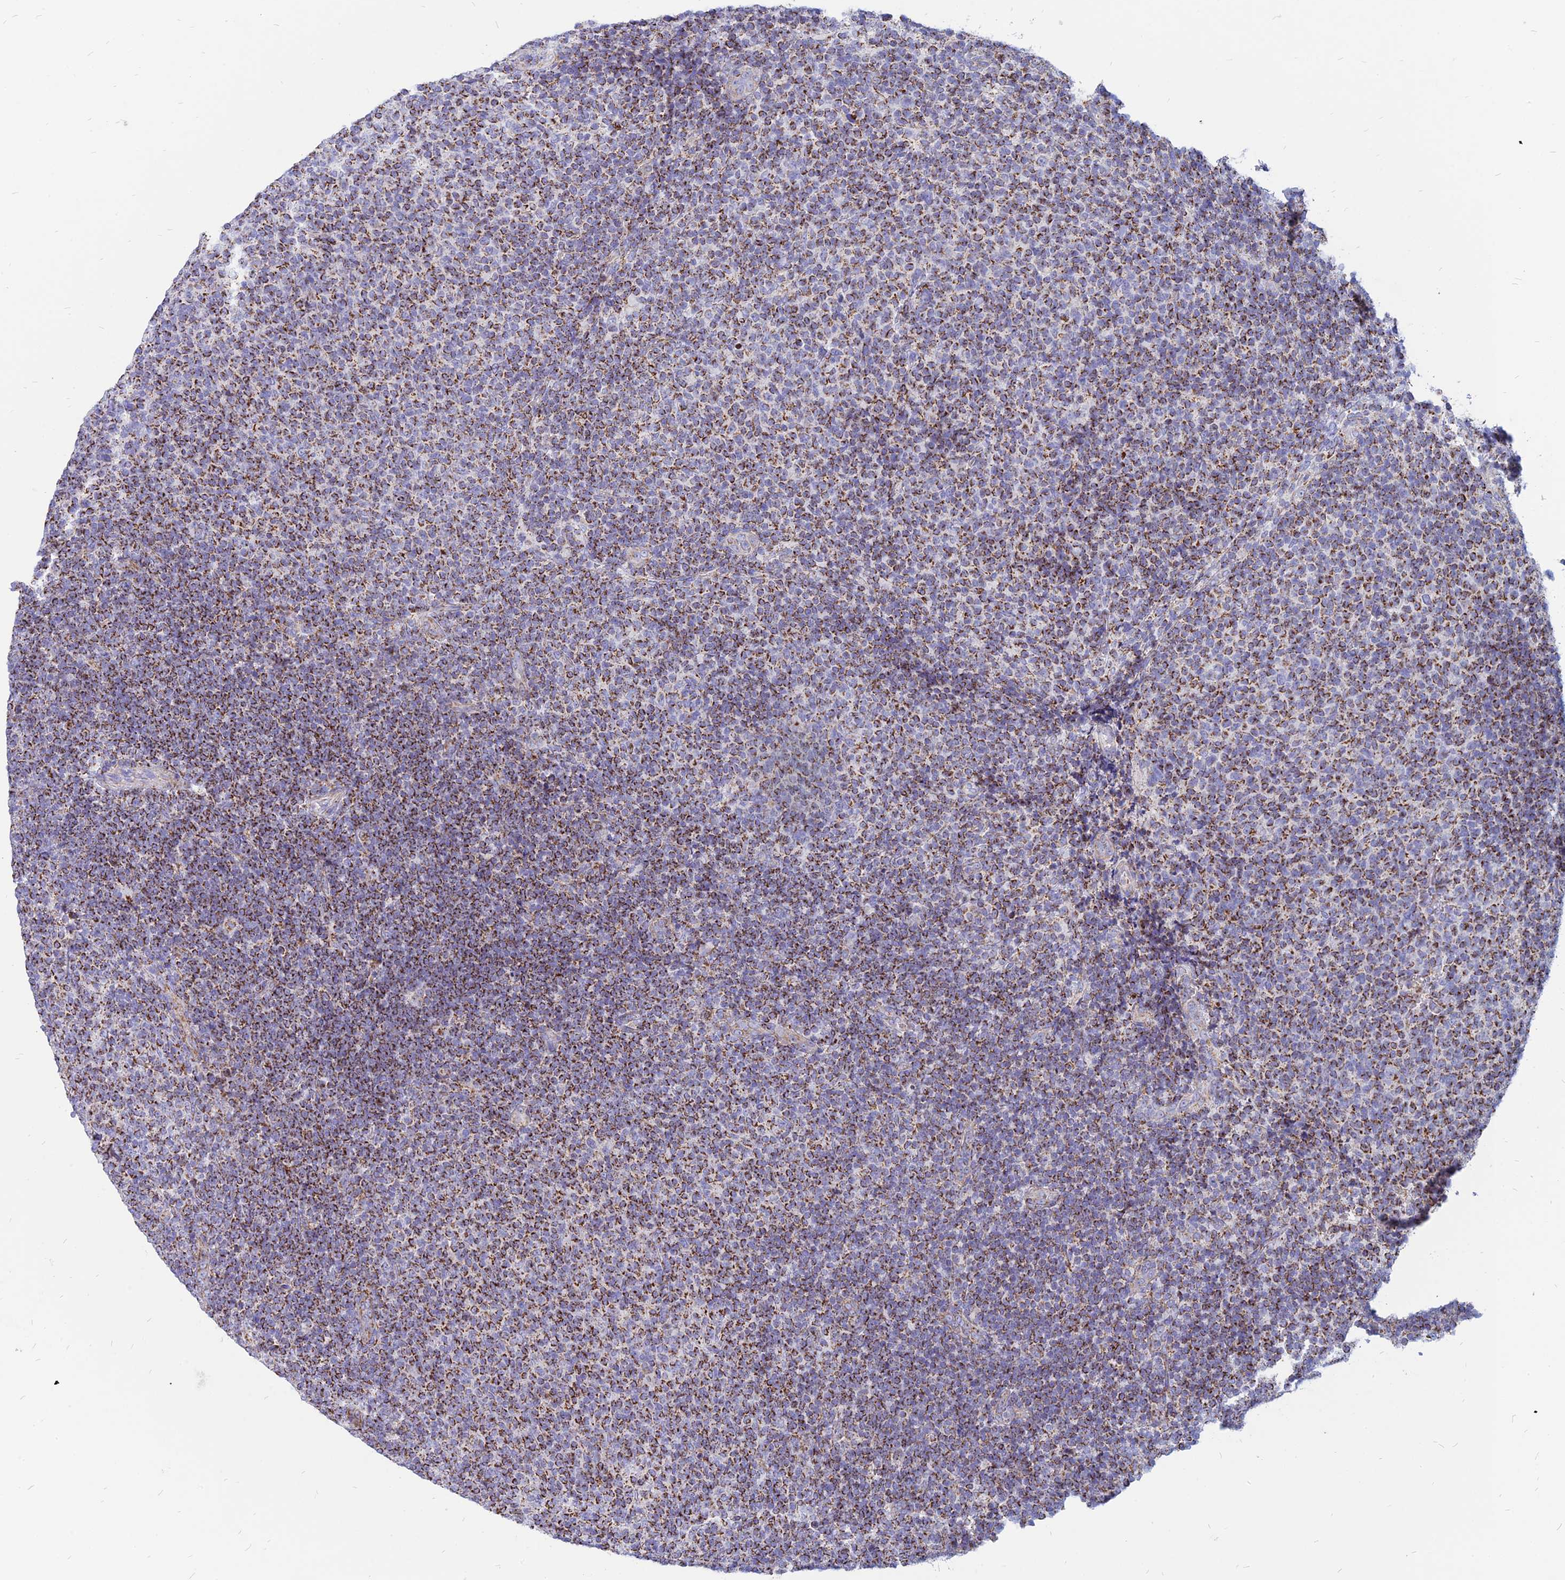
{"staining": {"intensity": "moderate", "quantity": "25%-75%", "location": "cytoplasmic/membranous"}, "tissue": "lymphoma", "cell_type": "Tumor cells", "image_type": "cancer", "snomed": [{"axis": "morphology", "description": "Malignant lymphoma, non-Hodgkin's type, Low grade"}, {"axis": "topography", "description": "Lymph node"}], "caption": "Human lymphoma stained with a protein marker demonstrates moderate staining in tumor cells.", "gene": "PACC1", "patient": {"sex": "male", "age": 66}}